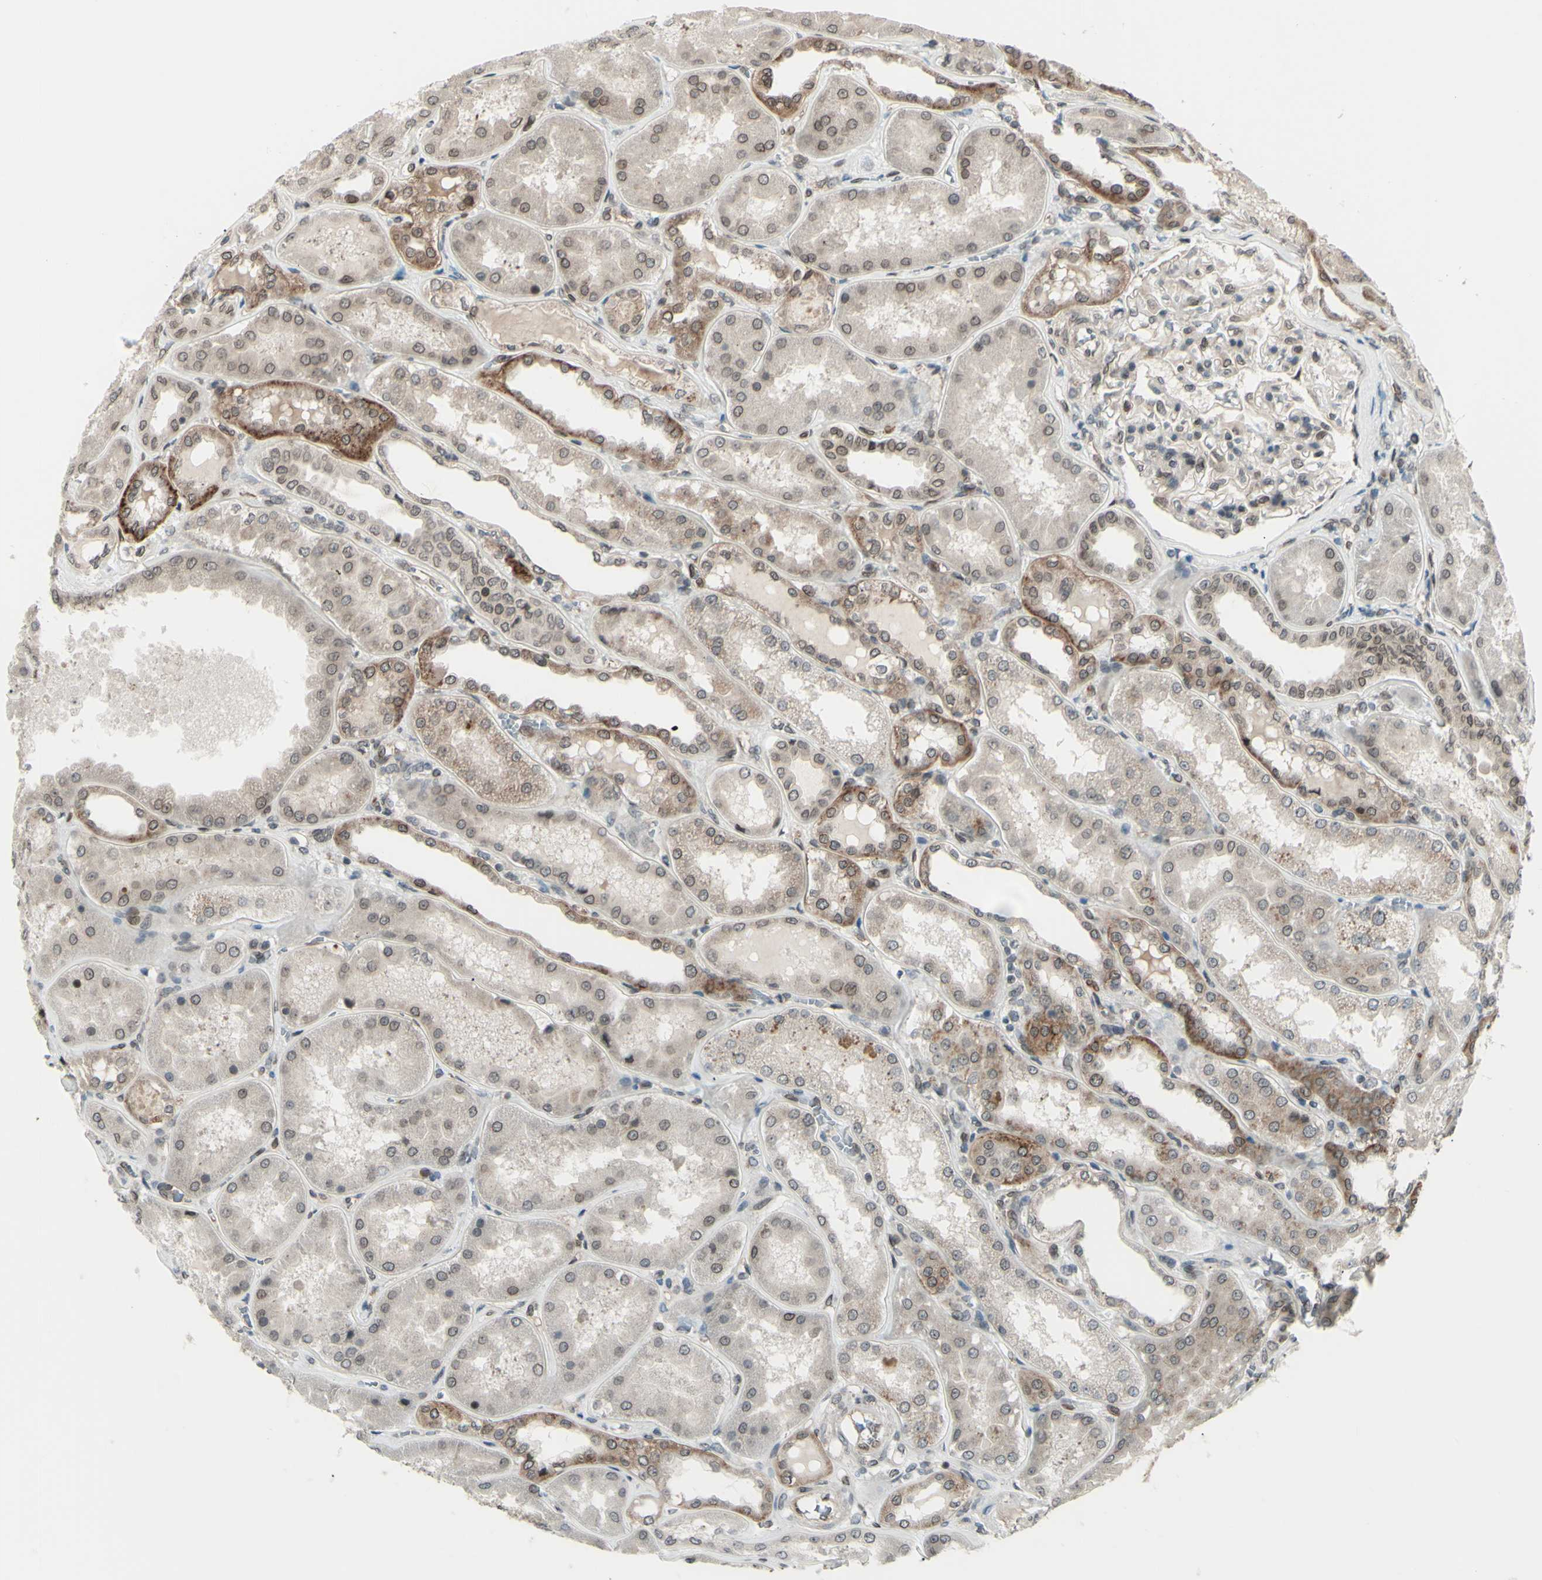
{"staining": {"intensity": "weak", "quantity": "25%-75%", "location": "cytoplasmic/membranous,nuclear"}, "tissue": "kidney", "cell_type": "Cells in glomeruli", "image_type": "normal", "snomed": [{"axis": "morphology", "description": "Normal tissue, NOS"}, {"axis": "topography", "description": "Kidney"}], "caption": "A histopathology image showing weak cytoplasmic/membranous,nuclear staining in approximately 25%-75% of cells in glomeruli in normal kidney, as visualized by brown immunohistochemical staining.", "gene": "MLF2", "patient": {"sex": "female", "age": 56}}